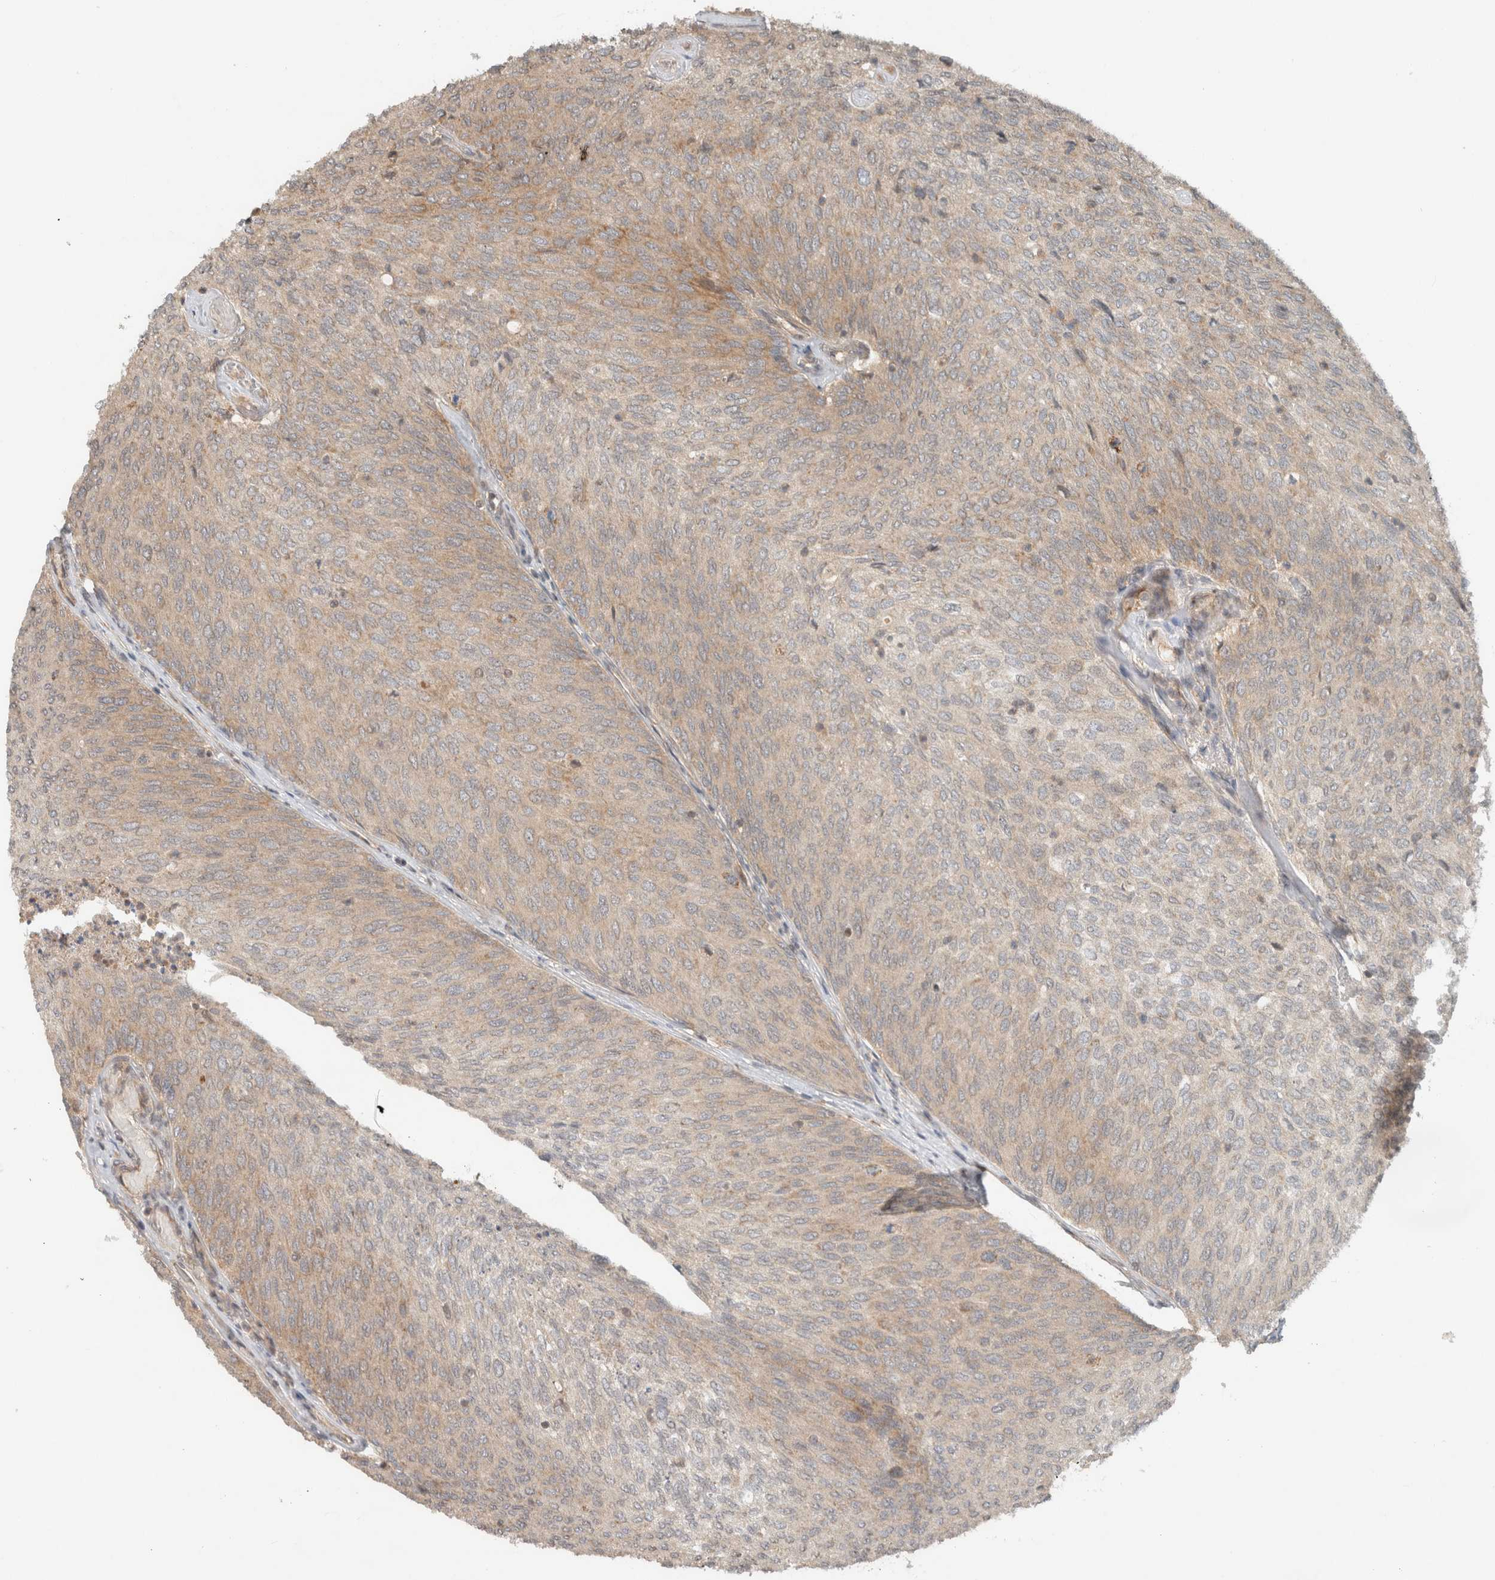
{"staining": {"intensity": "moderate", "quantity": "<25%", "location": "cytoplasmic/membranous"}, "tissue": "urothelial cancer", "cell_type": "Tumor cells", "image_type": "cancer", "snomed": [{"axis": "morphology", "description": "Urothelial carcinoma, Low grade"}, {"axis": "topography", "description": "Urinary bladder"}], "caption": "Protein expression analysis of urothelial carcinoma (low-grade) displays moderate cytoplasmic/membranous expression in approximately <25% of tumor cells.", "gene": "CAAP1", "patient": {"sex": "female", "age": 79}}